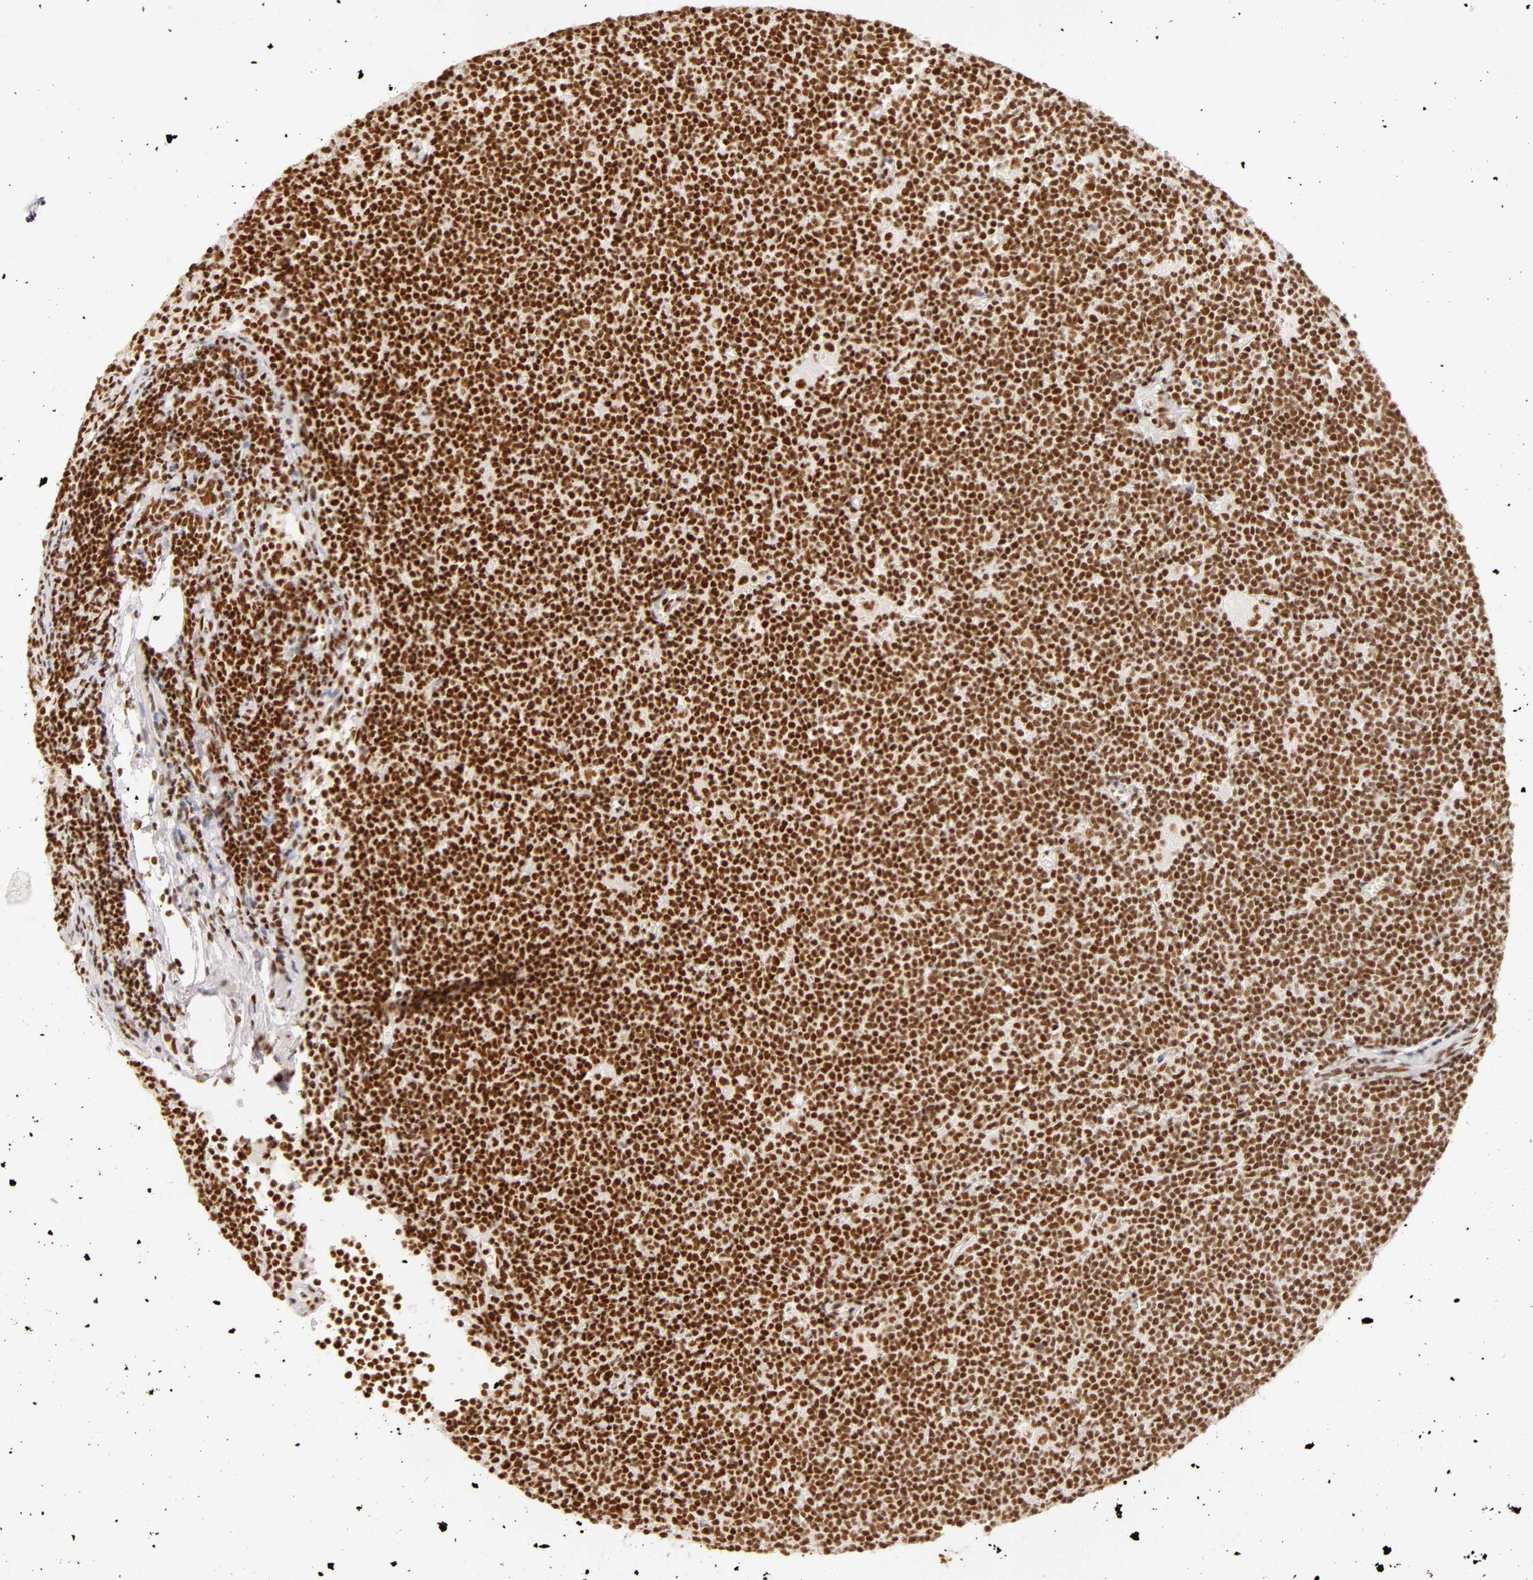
{"staining": {"intensity": "moderate", "quantity": ">75%", "location": "nuclear"}, "tissue": "lymphoma", "cell_type": "Tumor cells", "image_type": "cancer", "snomed": [{"axis": "morphology", "description": "Malignant lymphoma, non-Hodgkin's type, Low grade"}, {"axis": "topography", "description": "Lymph node"}], "caption": "Immunohistochemistry micrograph of neoplastic tissue: human lymphoma stained using immunohistochemistry (IHC) reveals medium levels of moderate protein expression localized specifically in the nuclear of tumor cells, appearing as a nuclear brown color.", "gene": "RBM39", "patient": {"sex": "male", "age": 65}}